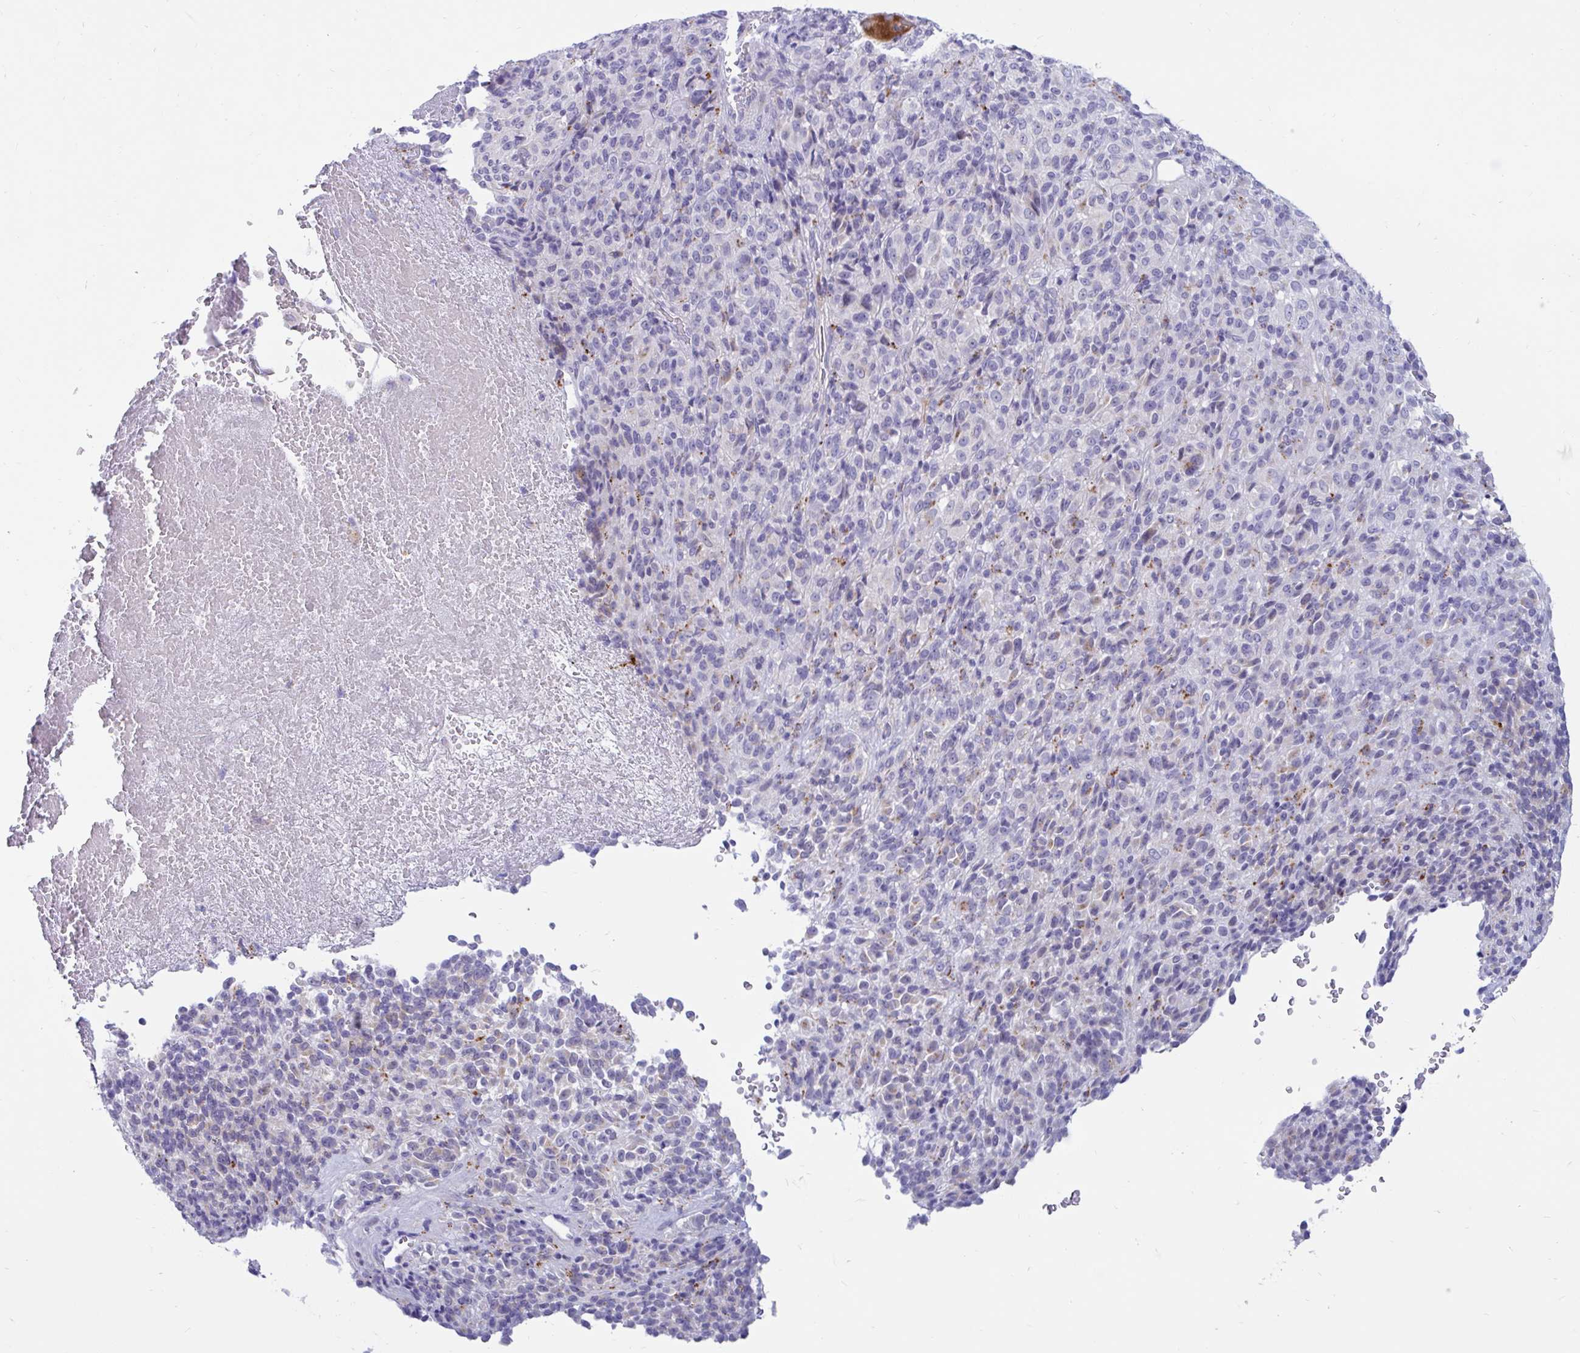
{"staining": {"intensity": "negative", "quantity": "none", "location": "none"}, "tissue": "melanoma", "cell_type": "Tumor cells", "image_type": "cancer", "snomed": [{"axis": "morphology", "description": "Malignant melanoma, Metastatic site"}, {"axis": "topography", "description": "Brain"}], "caption": "The immunohistochemistry micrograph has no significant expression in tumor cells of malignant melanoma (metastatic site) tissue. (Stains: DAB IHC with hematoxylin counter stain, Microscopy: brightfield microscopy at high magnification).", "gene": "FAM219B", "patient": {"sex": "female", "age": 56}}